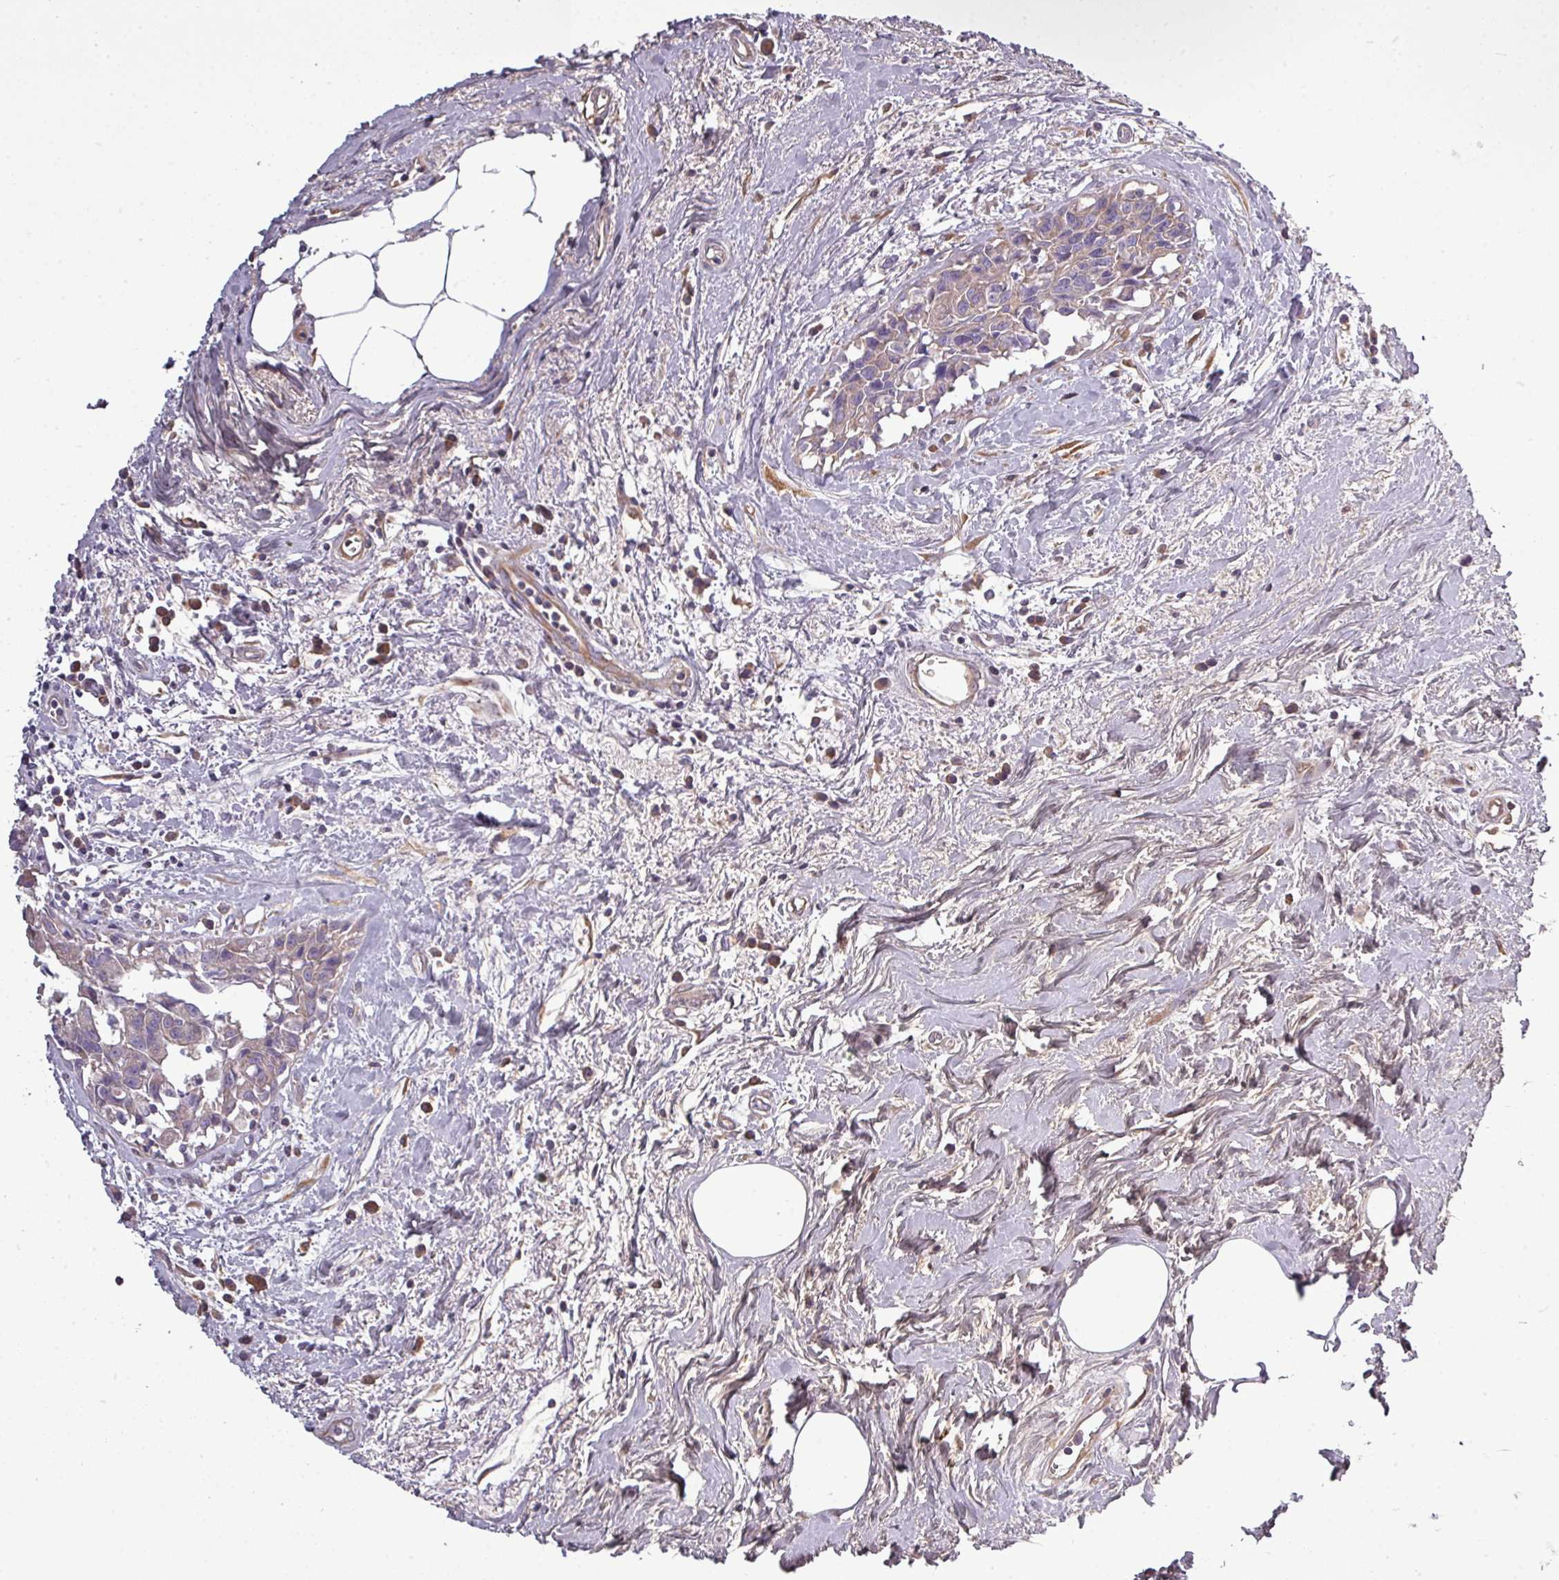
{"staining": {"intensity": "negative", "quantity": "none", "location": "none"}, "tissue": "breast cancer", "cell_type": "Tumor cells", "image_type": "cancer", "snomed": [{"axis": "morphology", "description": "Carcinoma, NOS"}, {"axis": "topography", "description": "Breast"}], "caption": "Histopathology image shows no protein positivity in tumor cells of breast cancer (carcinoma) tissue.", "gene": "DNAAF9", "patient": {"sex": "female", "age": 60}}